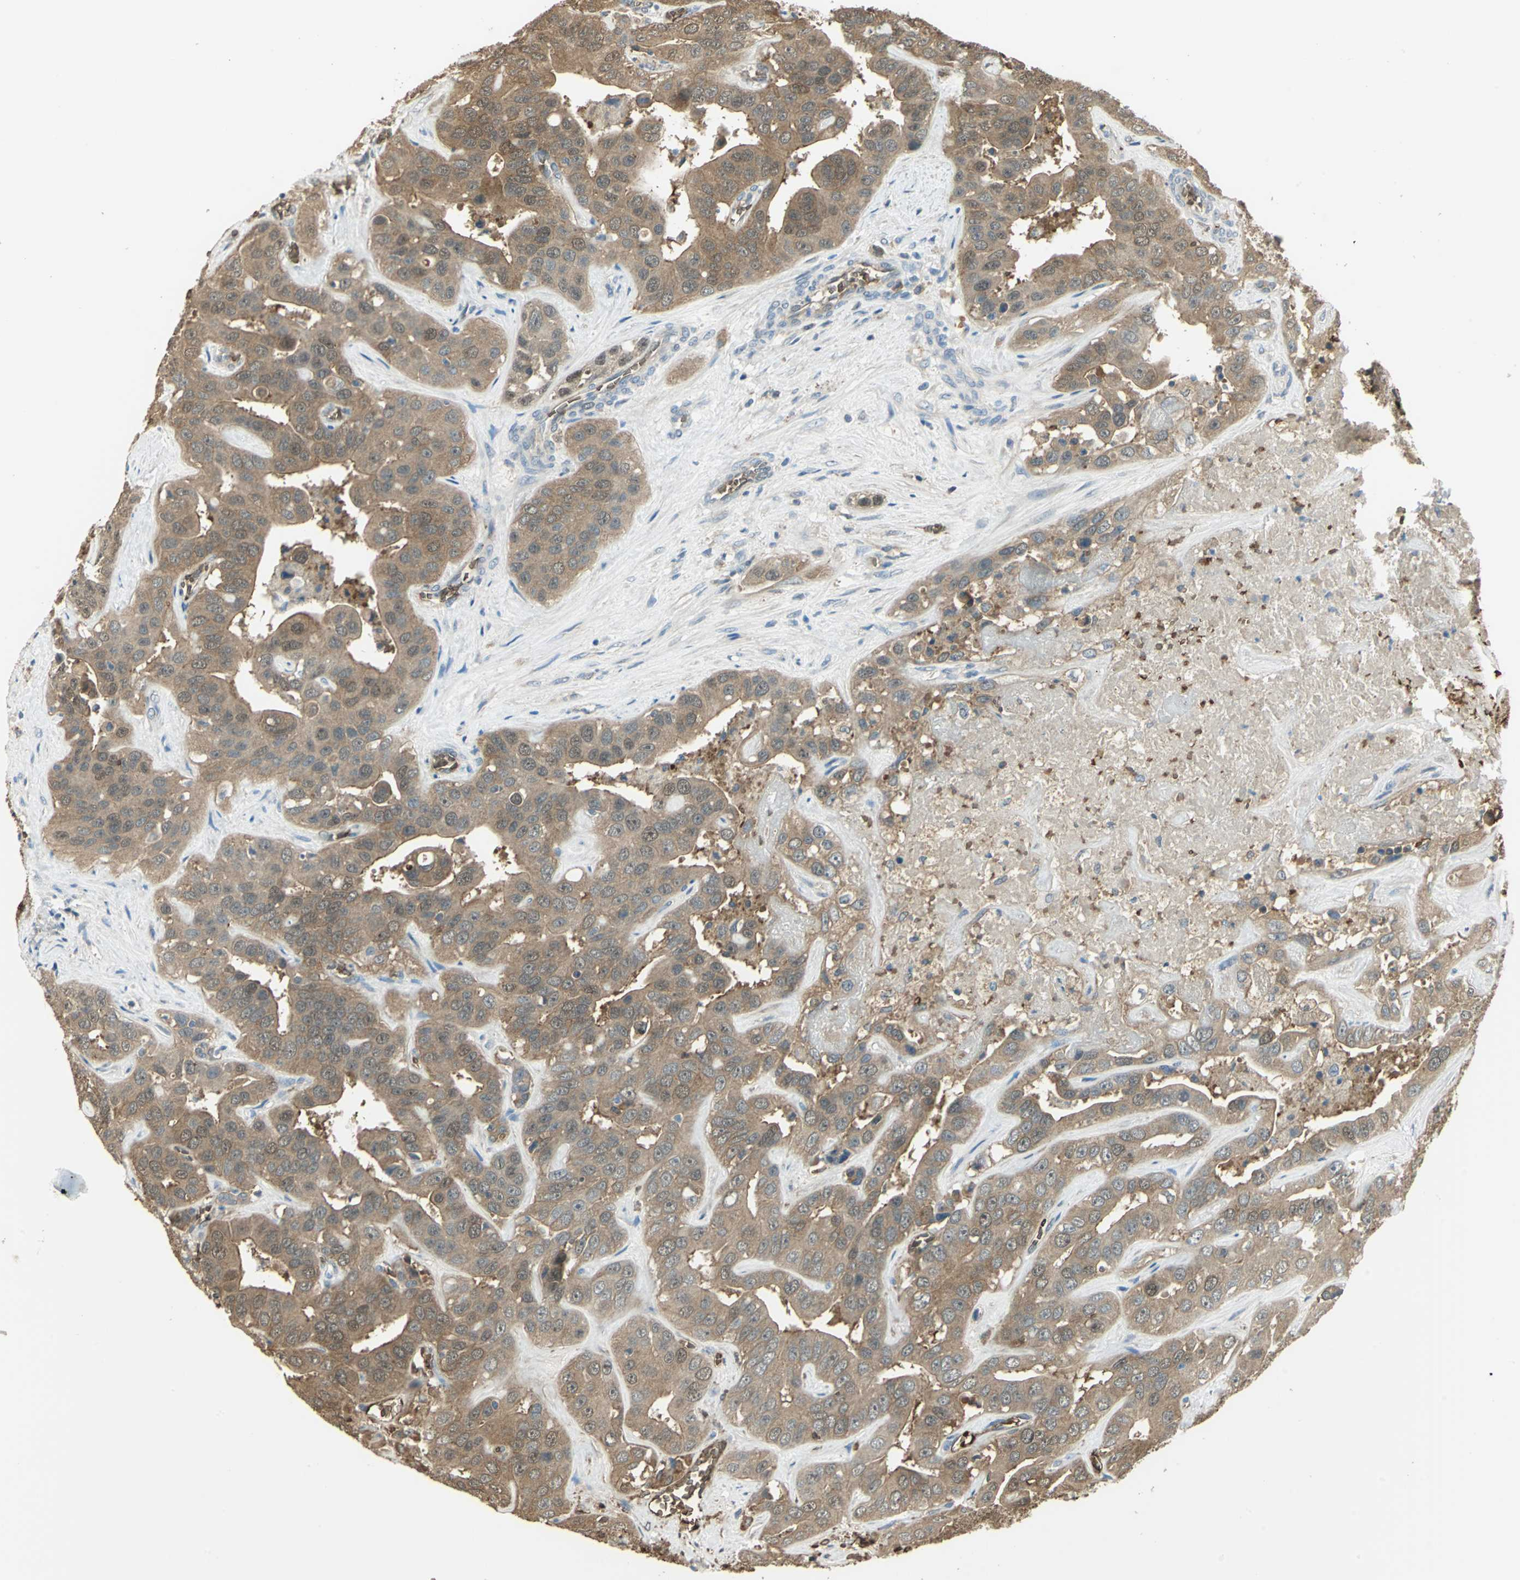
{"staining": {"intensity": "moderate", "quantity": ">75%", "location": "cytoplasmic/membranous,nuclear"}, "tissue": "liver cancer", "cell_type": "Tumor cells", "image_type": "cancer", "snomed": [{"axis": "morphology", "description": "Cholangiocarcinoma"}, {"axis": "topography", "description": "Liver"}], "caption": "The image displays immunohistochemical staining of liver cancer (cholangiocarcinoma). There is moderate cytoplasmic/membranous and nuclear expression is identified in about >75% of tumor cells. The protein is stained brown, and the nuclei are stained in blue (DAB IHC with brightfield microscopy, high magnification).", "gene": "DDAH1", "patient": {"sex": "female", "age": 52}}